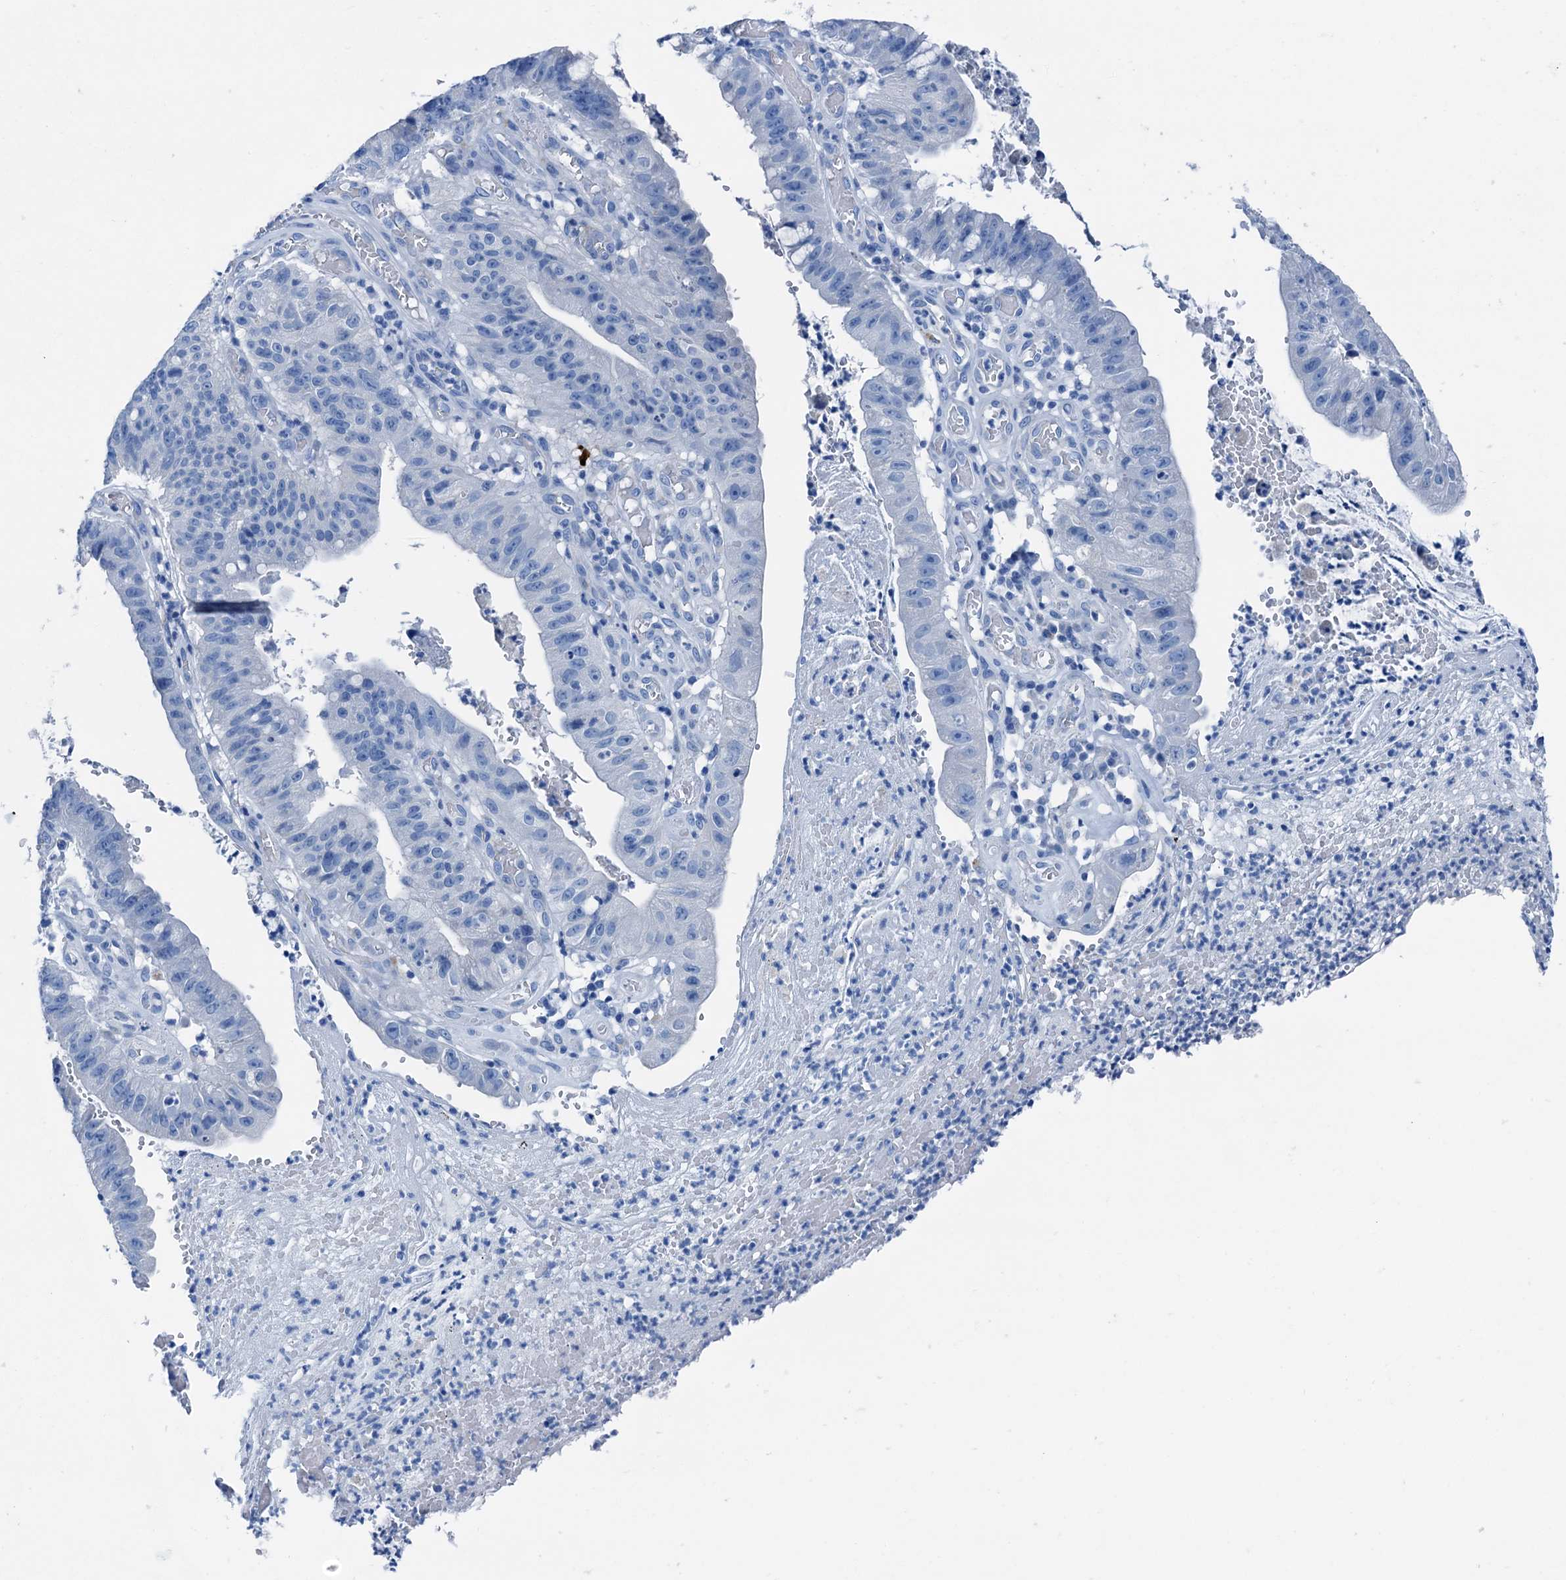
{"staining": {"intensity": "negative", "quantity": "none", "location": "none"}, "tissue": "stomach cancer", "cell_type": "Tumor cells", "image_type": "cancer", "snomed": [{"axis": "morphology", "description": "Adenocarcinoma, NOS"}, {"axis": "topography", "description": "Stomach"}], "caption": "This image is of stomach adenocarcinoma stained with IHC to label a protein in brown with the nuclei are counter-stained blue. There is no staining in tumor cells.", "gene": "C1QTNF4", "patient": {"sex": "male", "age": 59}}